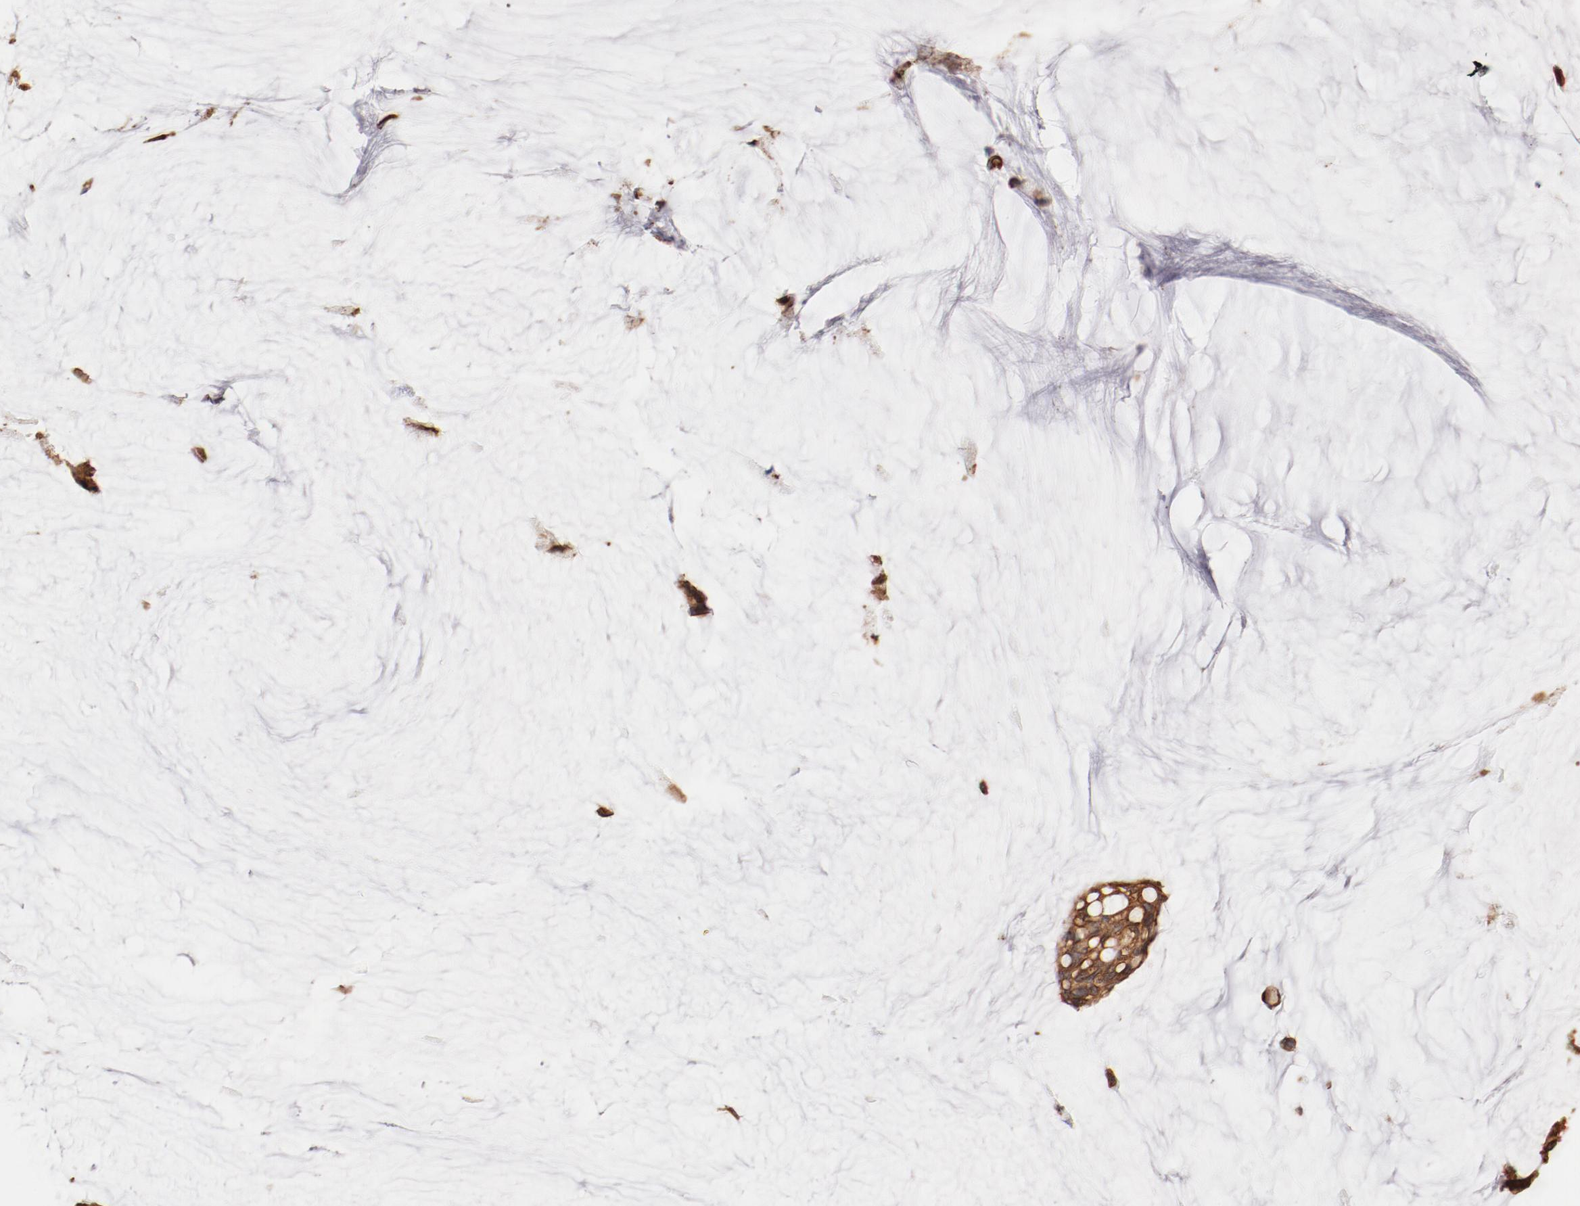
{"staining": {"intensity": "strong", "quantity": ">75%", "location": "cytoplasmic/membranous"}, "tissue": "ovarian cancer", "cell_type": "Tumor cells", "image_type": "cancer", "snomed": [{"axis": "morphology", "description": "Cystadenocarcinoma, mucinous, NOS"}, {"axis": "topography", "description": "Ovary"}], "caption": "The immunohistochemical stain highlights strong cytoplasmic/membranous expression in tumor cells of ovarian mucinous cystadenocarcinoma tissue. (DAB = brown stain, brightfield microscopy at high magnification).", "gene": "BCAP31", "patient": {"sex": "female", "age": 39}}